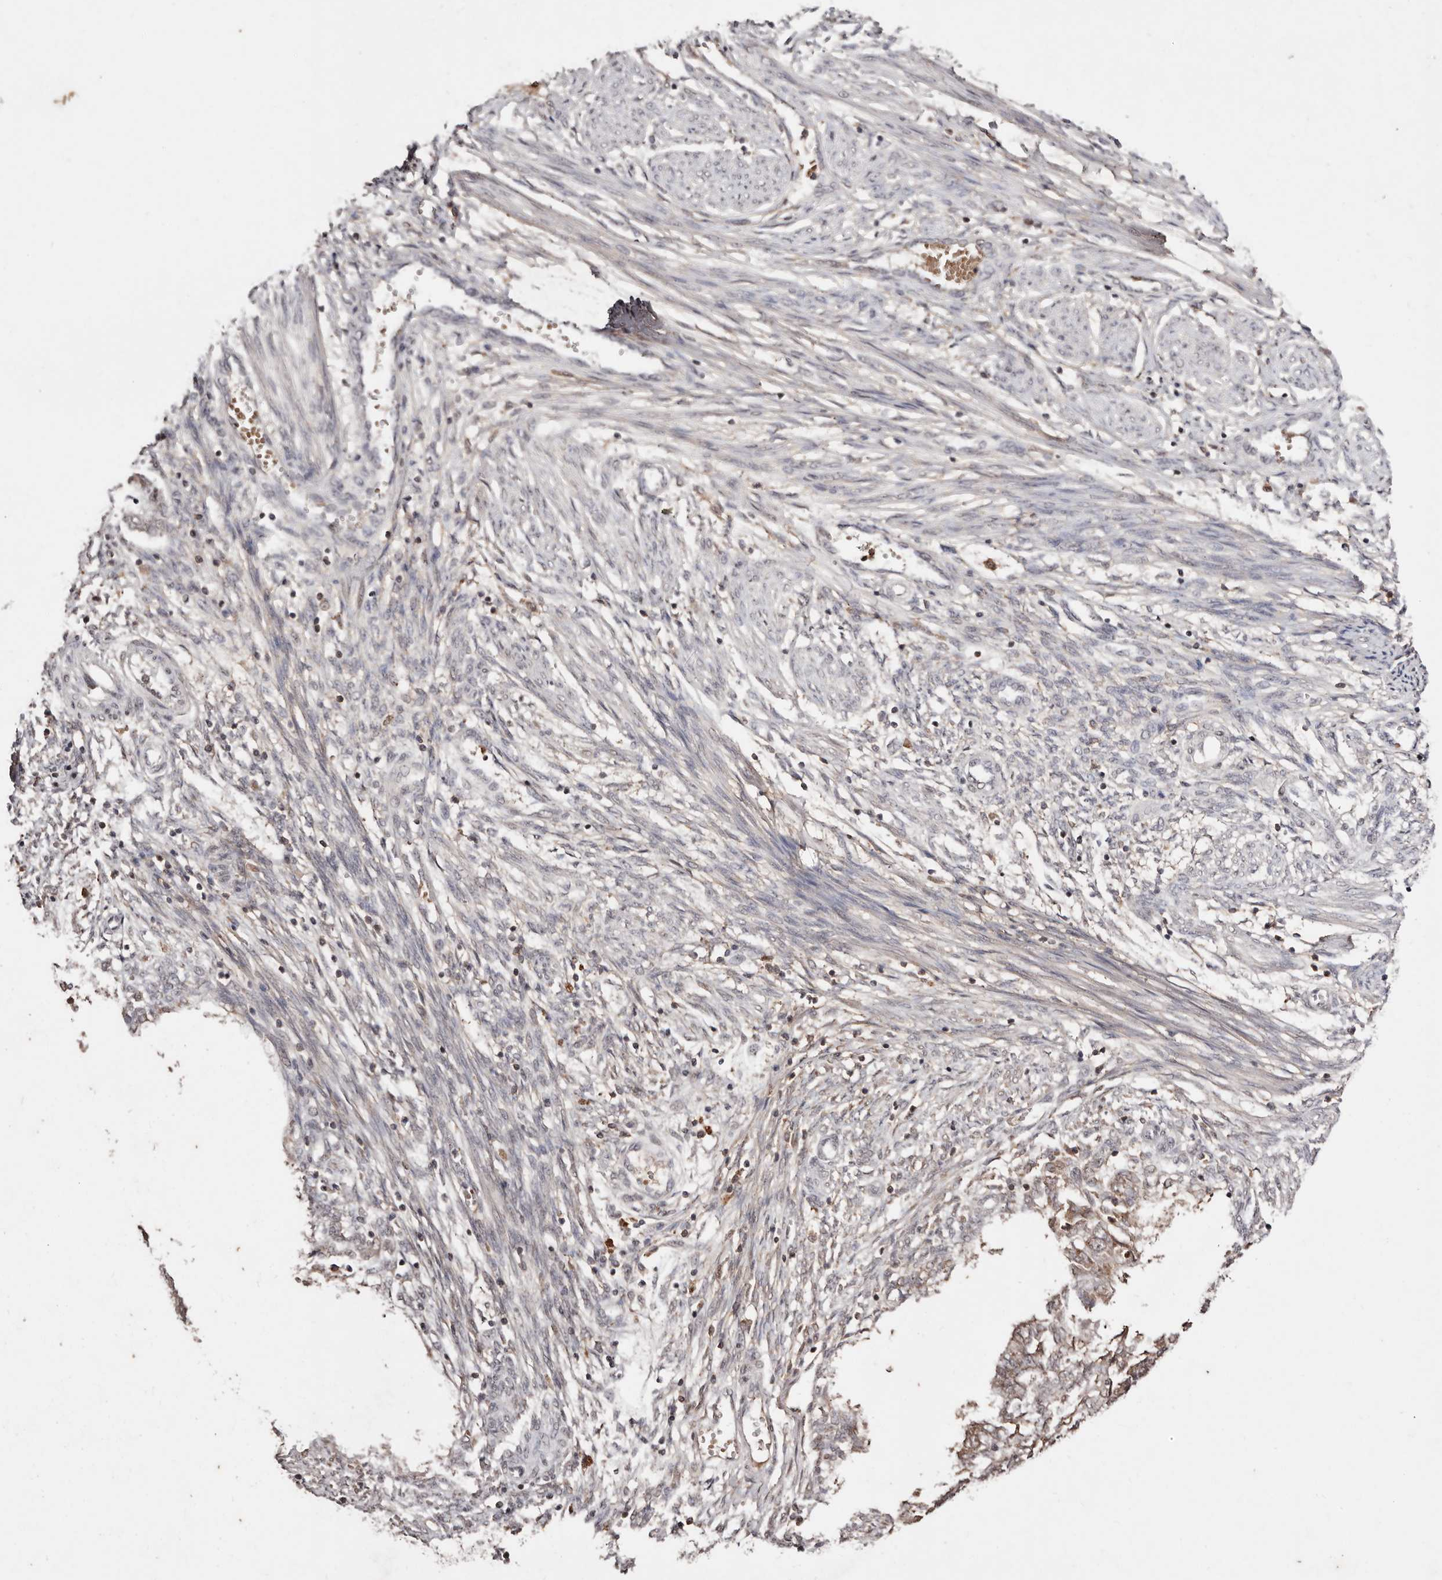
{"staining": {"intensity": "moderate", "quantity": "<25%", "location": "cytoplasmic/membranous"}, "tissue": "endometrial cancer", "cell_type": "Tumor cells", "image_type": "cancer", "snomed": [{"axis": "morphology", "description": "Adenocarcinoma, NOS"}, {"axis": "topography", "description": "Endometrium"}], "caption": "This is a micrograph of immunohistochemistry (IHC) staining of endometrial adenocarcinoma, which shows moderate expression in the cytoplasmic/membranous of tumor cells.", "gene": "BICRAL", "patient": {"sex": "female", "age": 32}}